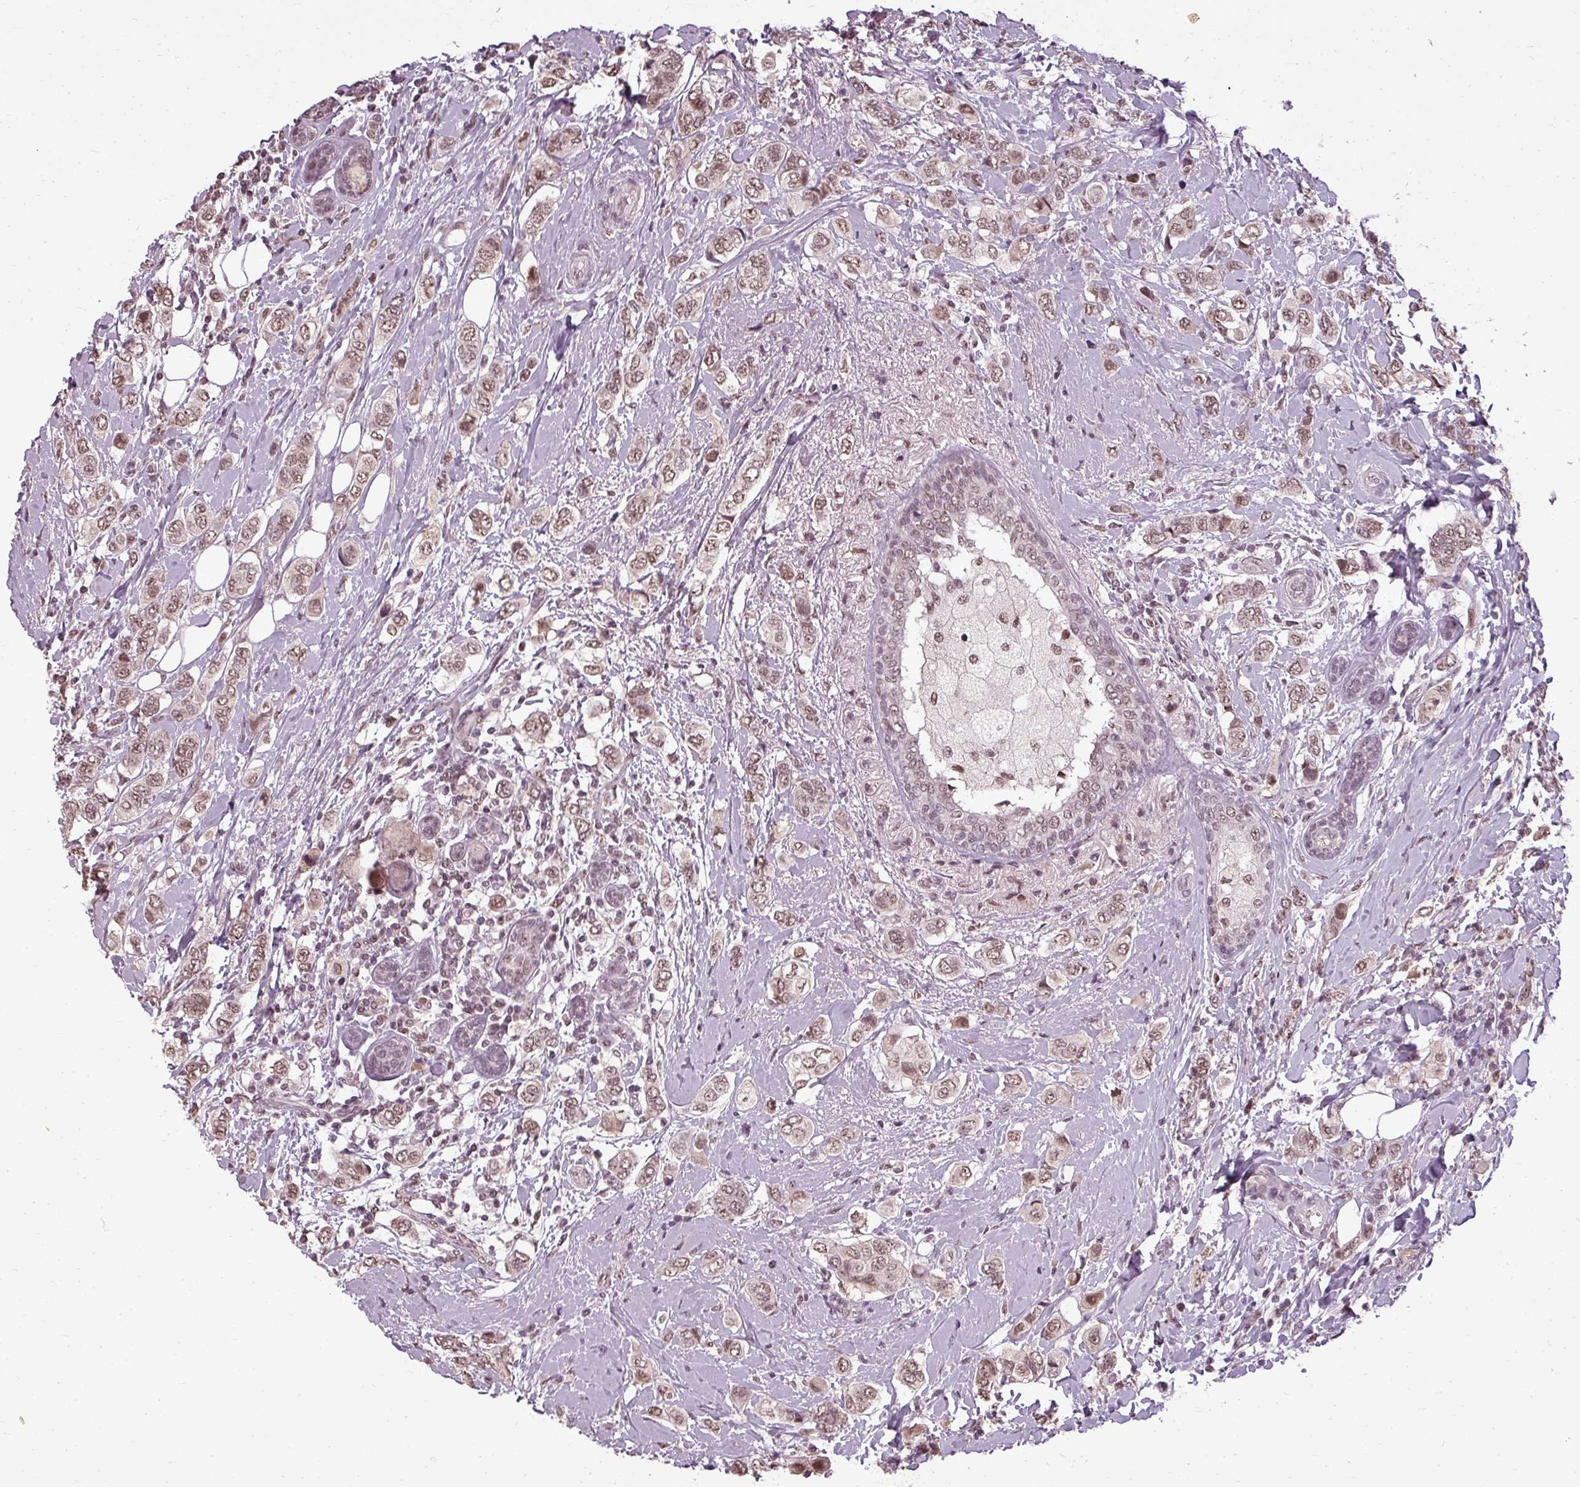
{"staining": {"intensity": "moderate", "quantity": ">75%", "location": "nuclear"}, "tissue": "breast cancer", "cell_type": "Tumor cells", "image_type": "cancer", "snomed": [{"axis": "morphology", "description": "Lobular carcinoma"}, {"axis": "topography", "description": "Breast"}], "caption": "Immunohistochemistry staining of breast cancer (lobular carcinoma), which reveals medium levels of moderate nuclear positivity in about >75% of tumor cells indicating moderate nuclear protein expression. The staining was performed using DAB (3,3'-diaminobenzidine) (brown) for protein detection and nuclei were counterstained in hematoxylin (blue).", "gene": "BCAS3", "patient": {"sex": "female", "age": 51}}